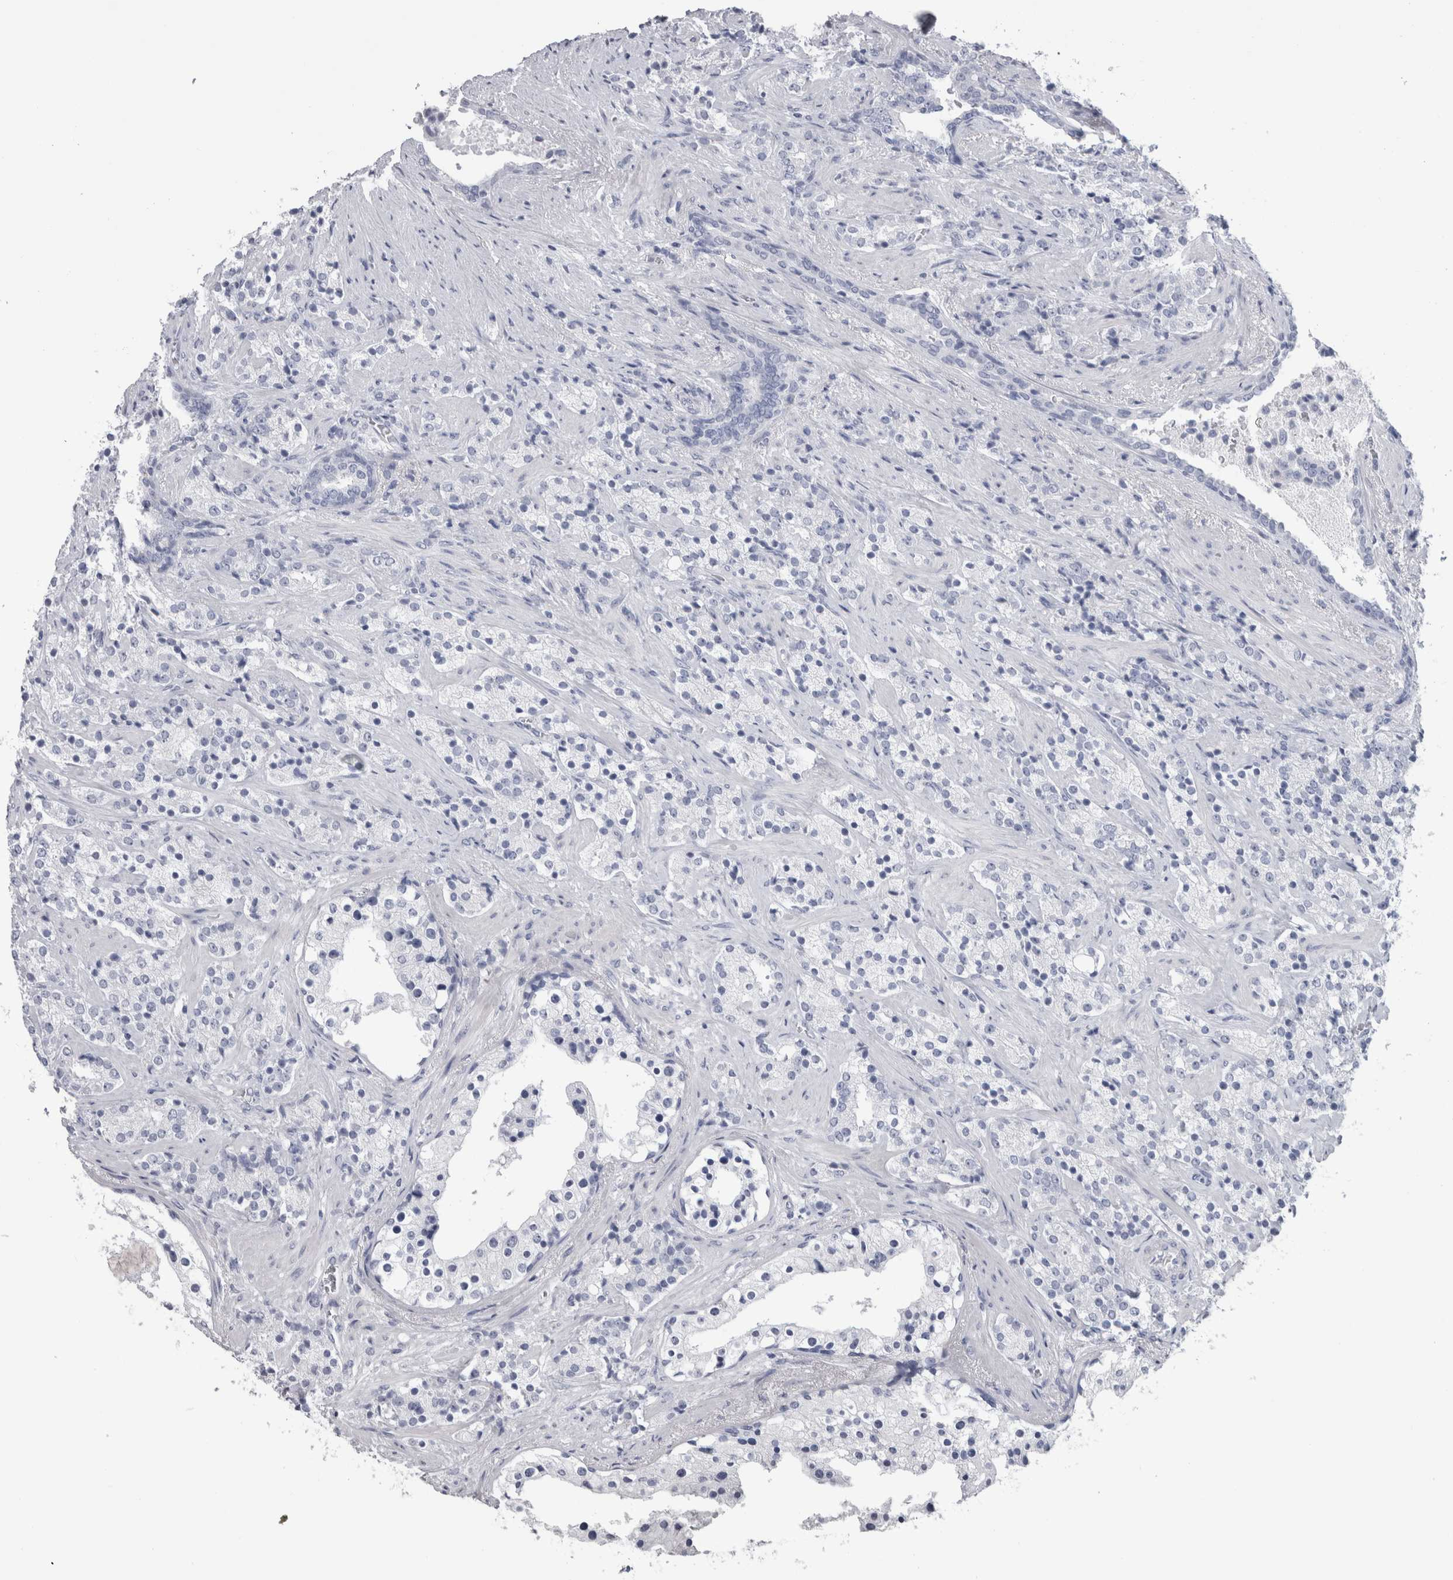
{"staining": {"intensity": "negative", "quantity": "none", "location": "none"}, "tissue": "prostate cancer", "cell_type": "Tumor cells", "image_type": "cancer", "snomed": [{"axis": "morphology", "description": "Adenocarcinoma, High grade"}, {"axis": "topography", "description": "Prostate"}], "caption": "Immunohistochemistry (IHC) image of neoplastic tissue: human prostate cancer stained with DAB shows no significant protein expression in tumor cells.", "gene": "PTH", "patient": {"sex": "male", "age": 71}}